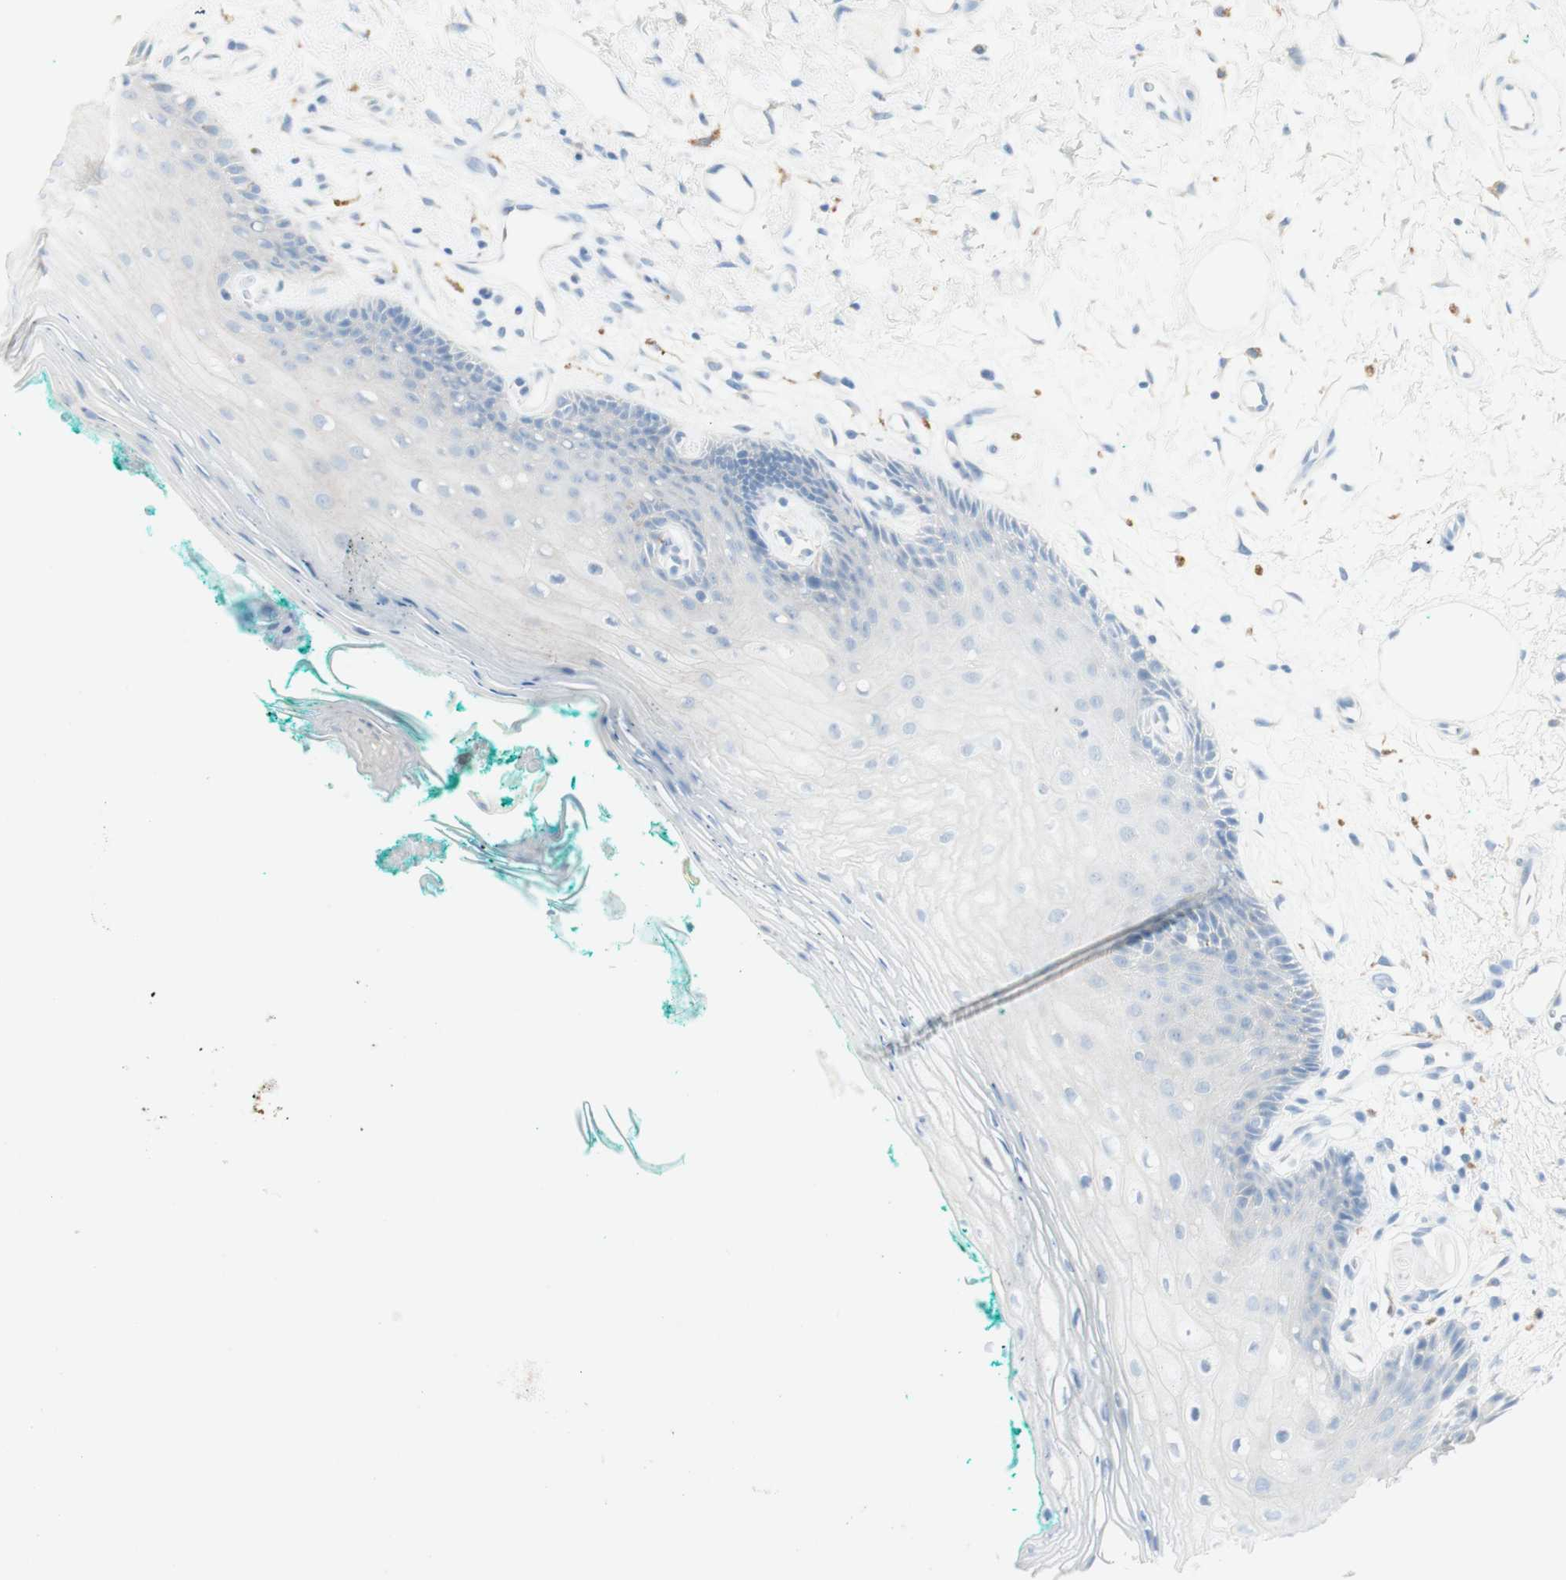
{"staining": {"intensity": "negative", "quantity": "none", "location": "none"}, "tissue": "oral mucosa", "cell_type": "Squamous epithelial cells", "image_type": "normal", "snomed": [{"axis": "morphology", "description": "Normal tissue, NOS"}, {"axis": "topography", "description": "Skeletal muscle"}, {"axis": "topography", "description": "Oral tissue"}, {"axis": "topography", "description": "Peripheral nerve tissue"}], "caption": "Squamous epithelial cells show no significant expression in unremarkable oral mucosa. The staining is performed using DAB brown chromogen with nuclei counter-stained in using hematoxylin.", "gene": "ART3", "patient": {"sex": "female", "age": 84}}